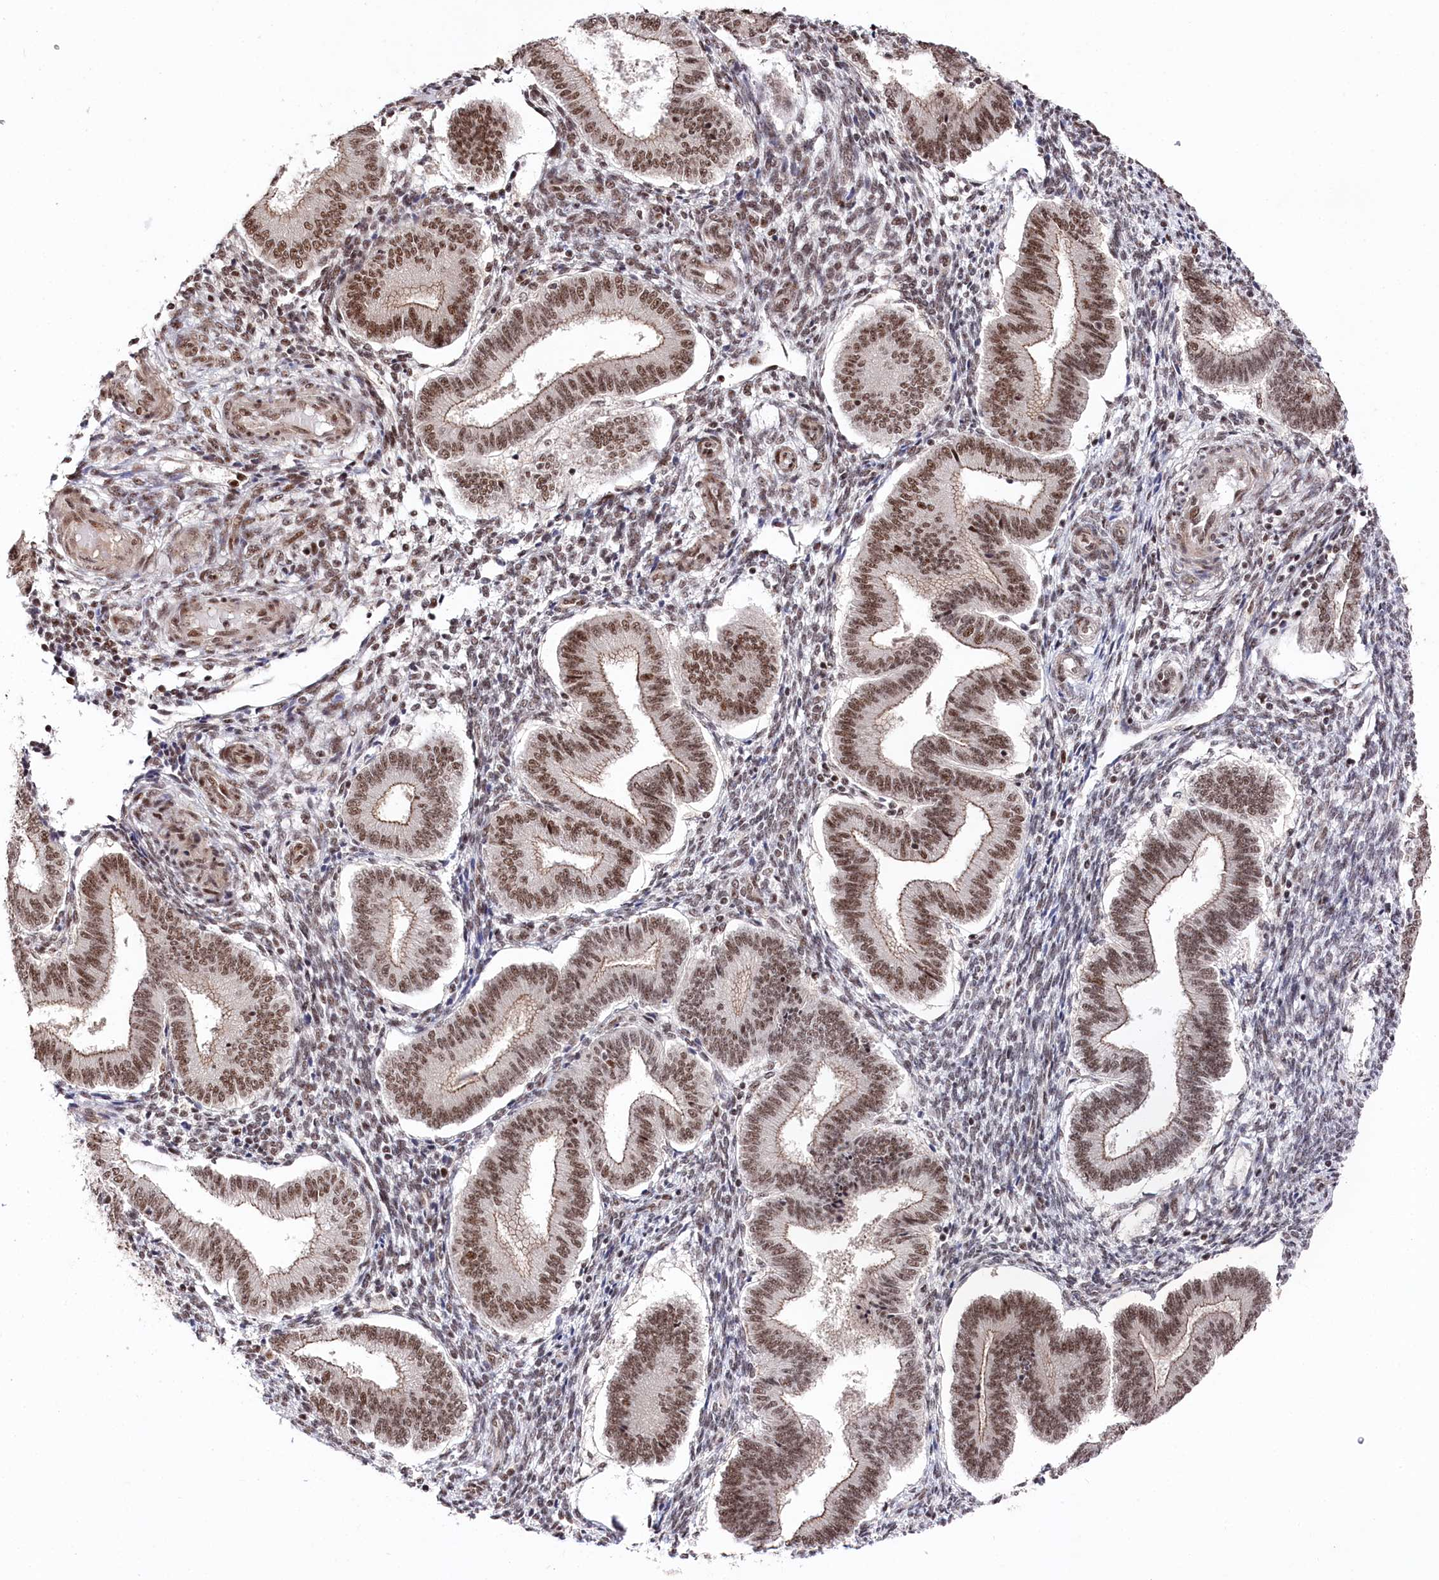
{"staining": {"intensity": "weak", "quantity": "25%-75%", "location": "nuclear"}, "tissue": "endometrium", "cell_type": "Cells in endometrial stroma", "image_type": "normal", "snomed": [{"axis": "morphology", "description": "Normal tissue, NOS"}, {"axis": "topography", "description": "Endometrium"}], "caption": "Cells in endometrial stroma demonstrate low levels of weak nuclear positivity in about 25%-75% of cells in normal human endometrium. The protein is stained brown, and the nuclei are stained in blue (DAB (3,3'-diaminobenzidine) IHC with brightfield microscopy, high magnification).", "gene": "POLR2H", "patient": {"sex": "female", "age": 39}}